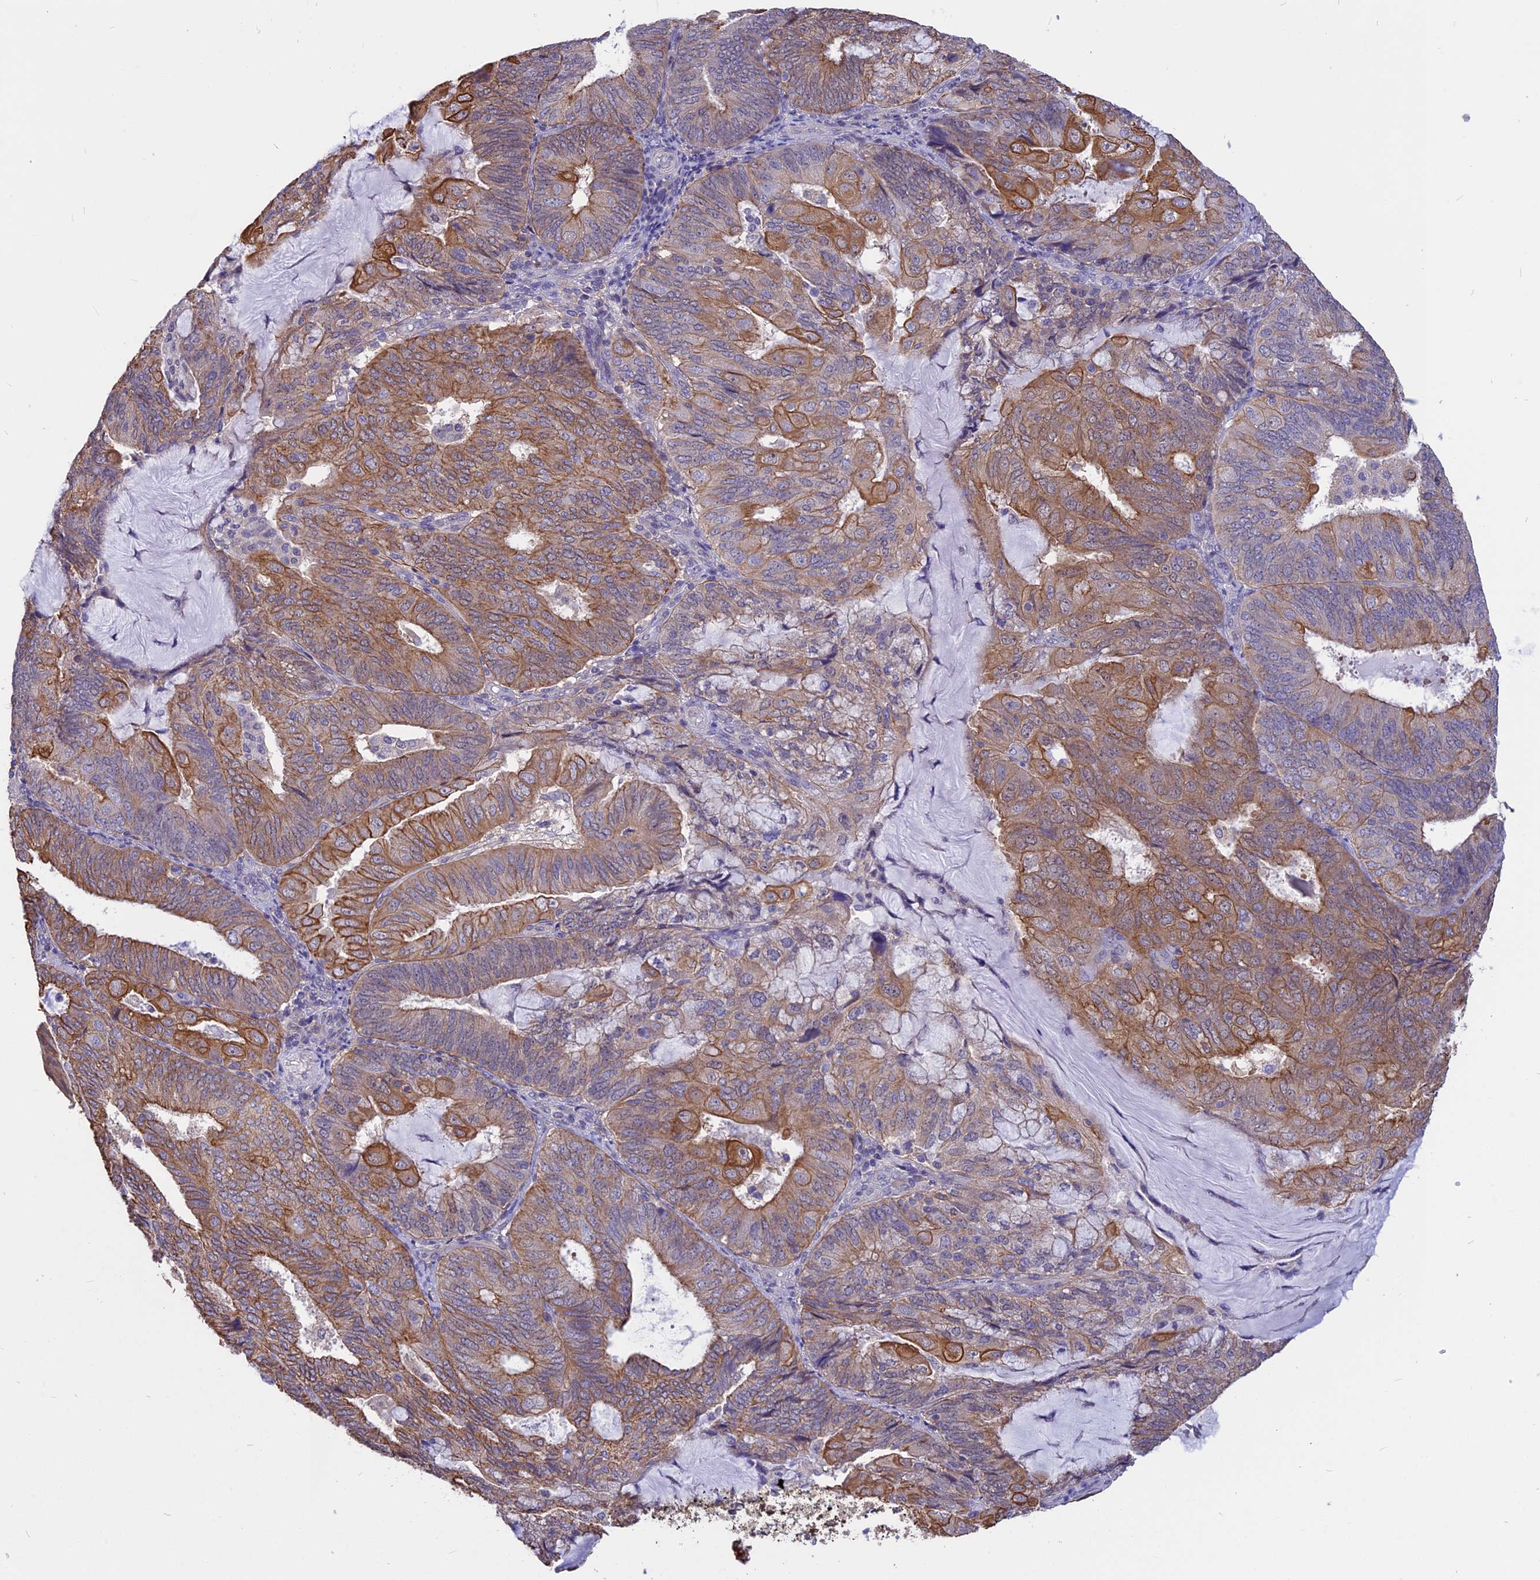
{"staining": {"intensity": "moderate", "quantity": ">75%", "location": "cytoplasmic/membranous"}, "tissue": "endometrial cancer", "cell_type": "Tumor cells", "image_type": "cancer", "snomed": [{"axis": "morphology", "description": "Adenocarcinoma, NOS"}, {"axis": "topography", "description": "Endometrium"}], "caption": "The photomicrograph shows staining of endometrial cancer (adenocarcinoma), revealing moderate cytoplasmic/membranous protein positivity (brown color) within tumor cells.", "gene": "STUB1", "patient": {"sex": "female", "age": 81}}